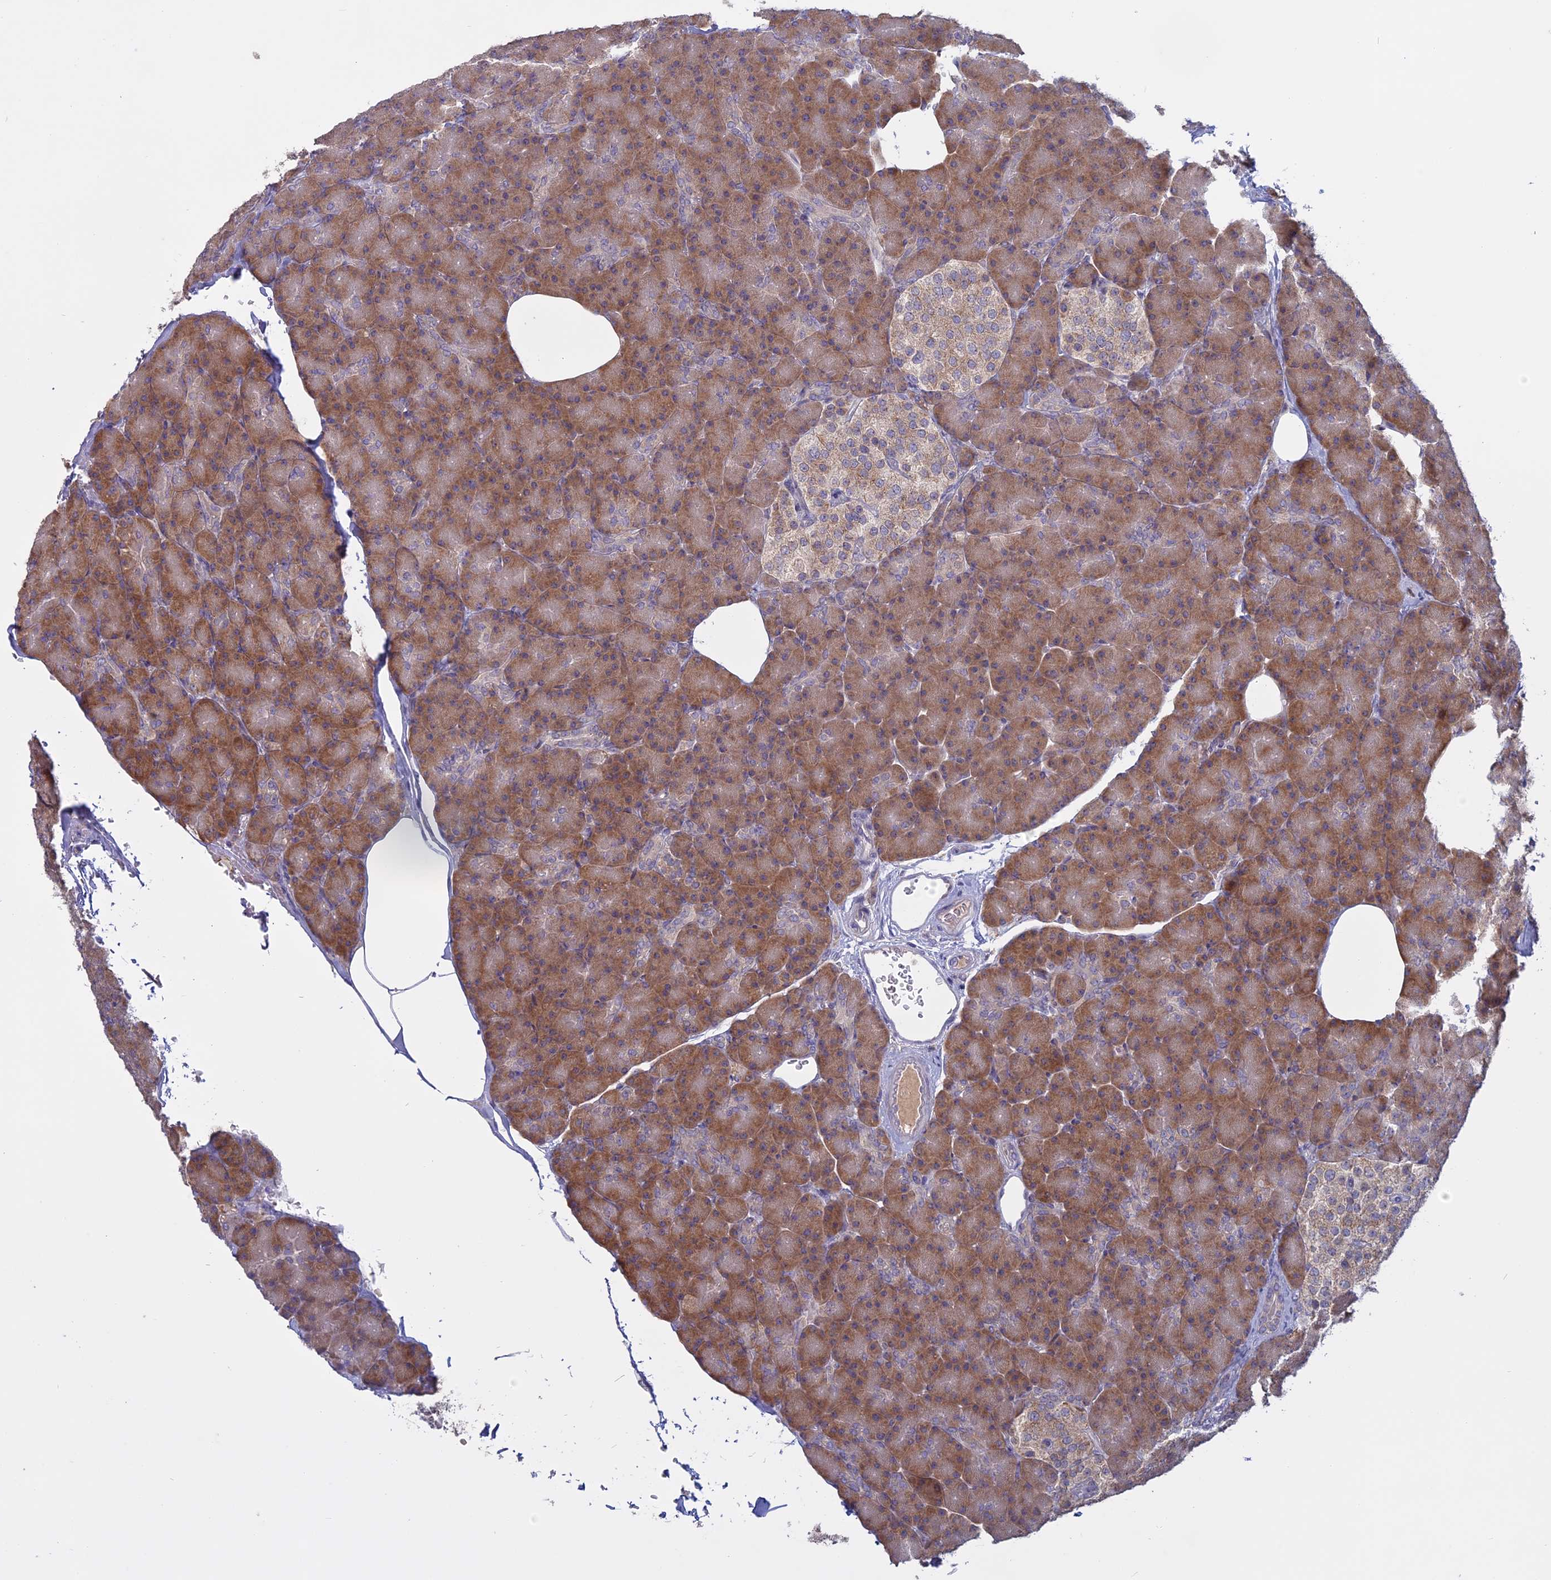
{"staining": {"intensity": "moderate", "quantity": ">75%", "location": "cytoplasmic/membranous"}, "tissue": "pancreas", "cell_type": "Exocrine glandular cells", "image_type": "normal", "snomed": [{"axis": "morphology", "description": "Normal tissue, NOS"}, {"axis": "topography", "description": "Pancreas"}], "caption": "This micrograph exhibits normal pancreas stained with immunohistochemistry (IHC) to label a protein in brown. The cytoplasmic/membranous of exocrine glandular cells show moderate positivity for the protein. Nuclei are counter-stained blue.", "gene": "TMEM208", "patient": {"sex": "female", "age": 43}}